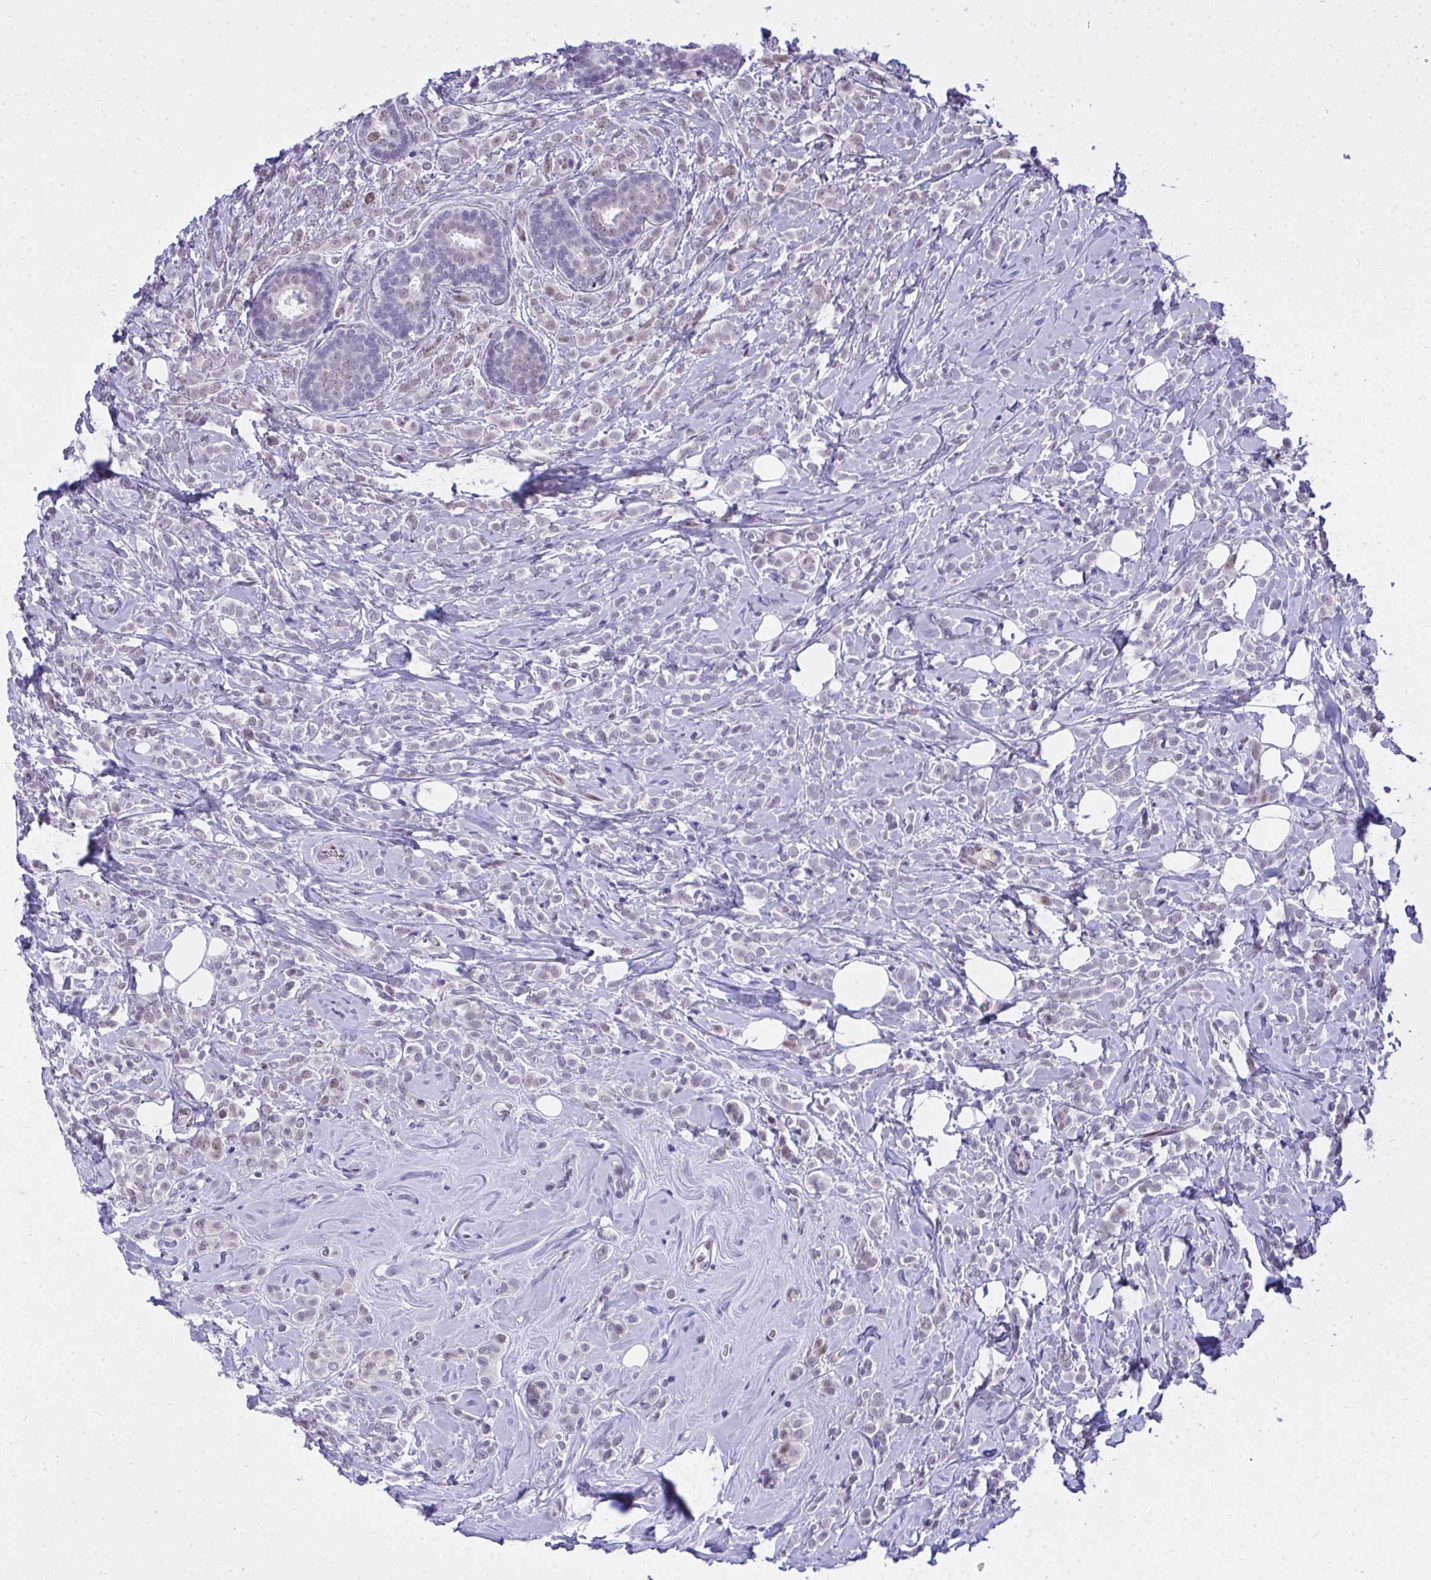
{"staining": {"intensity": "negative", "quantity": "none", "location": "none"}, "tissue": "breast cancer", "cell_type": "Tumor cells", "image_type": "cancer", "snomed": [{"axis": "morphology", "description": "Lobular carcinoma"}, {"axis": "topography", "description": "Breast"}], "caption": "A micrograph of human breast cancer is negative for staining in tumor cells.", "gene": "TEAD4", "patient": {"sex": "female", "age": 49}}